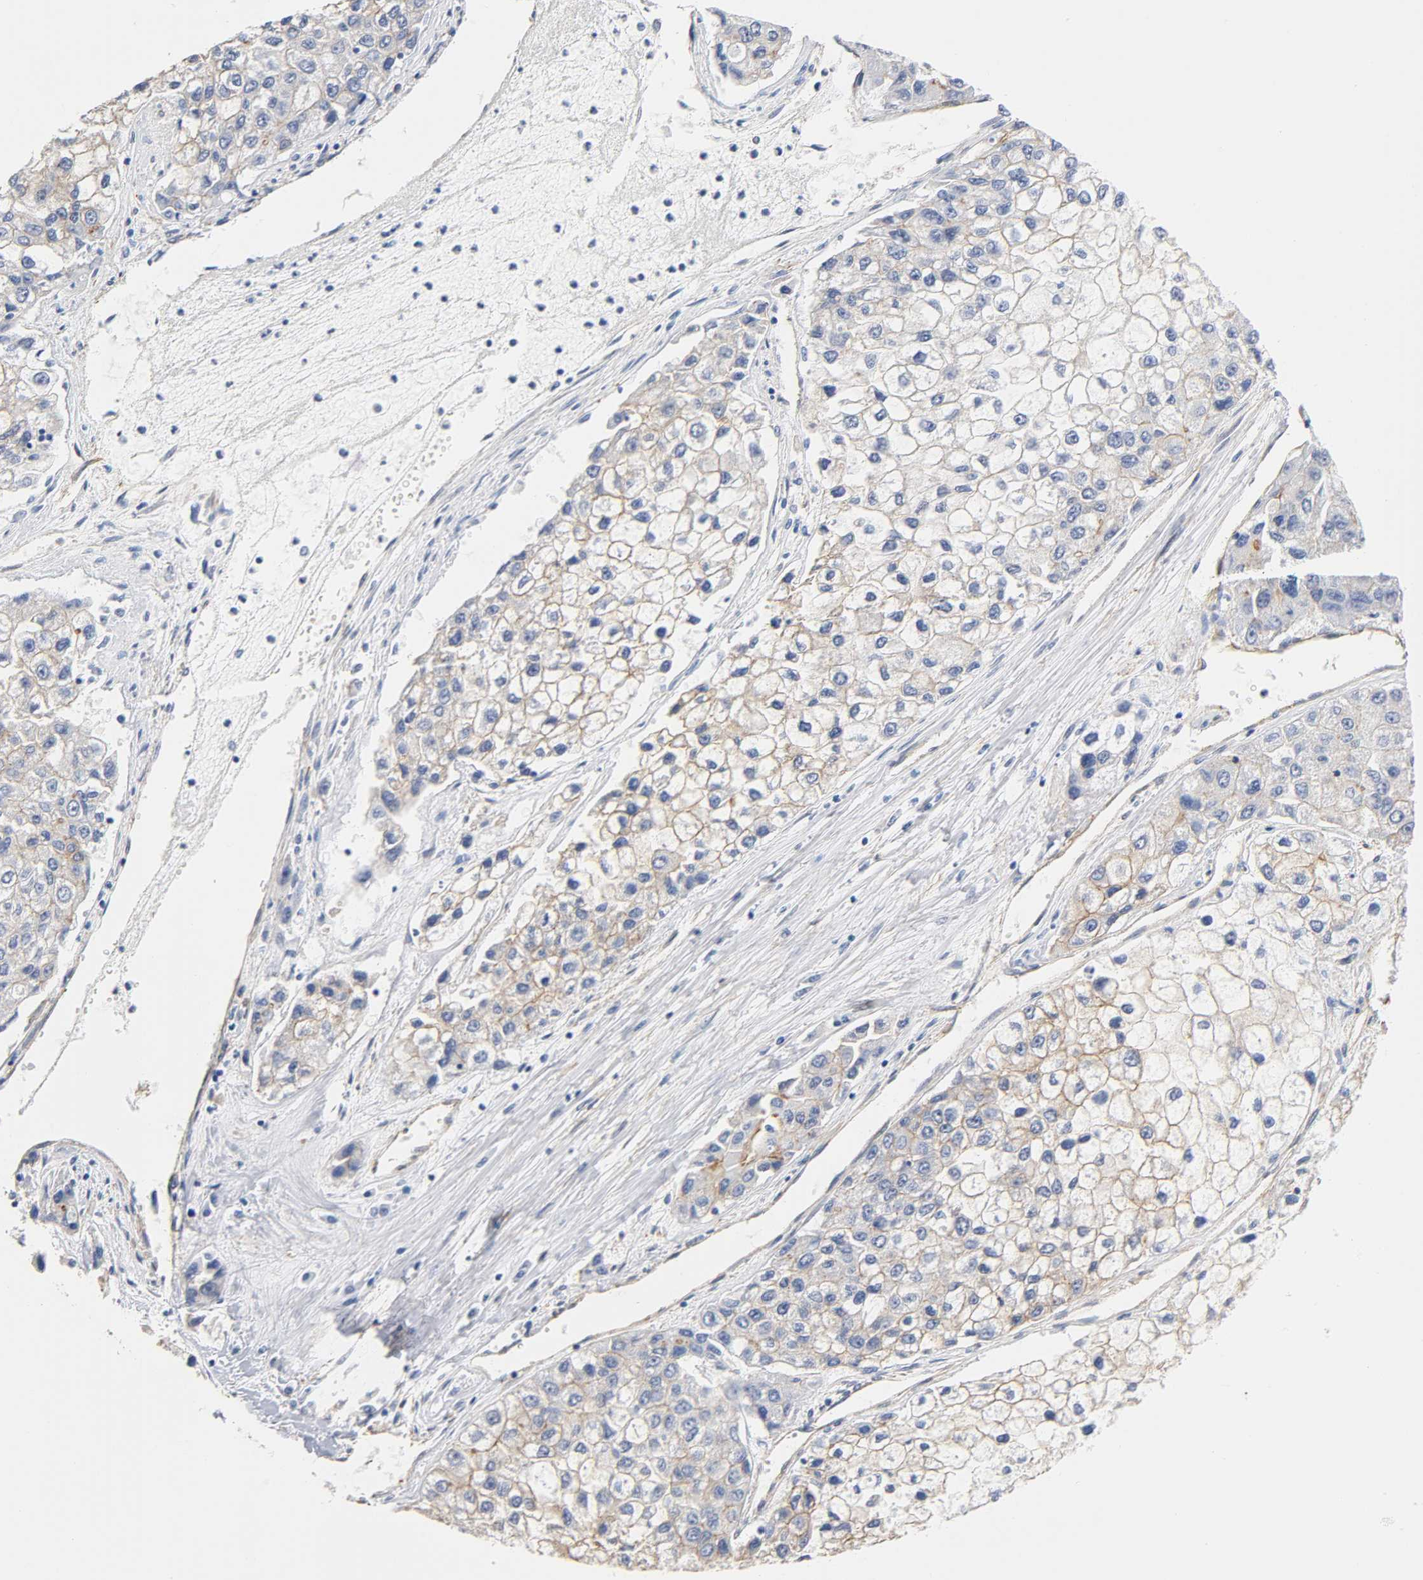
{"staining": {"intensity": "weak", "quantity": ">75%", "location": "cytoplasmic/membranous"}, "tissue": "liver cancer", "cell_type": "Tumor cells", "image_type": "cancer", "snomed": [{"axis": "morphology", "description": "Carcinoma, Hepatocellular, NOS"}, {"axis": "topography", "description": "Liver"}], "caption": "Protein staining of hepatocellular carcinoma (liver) tissue exhibits weak cytoplasmic/membranous positivity in approximately >75% of tumor cells.", "gene": "SPTAN1", "patient": {"sex": "female", "age": 66}}